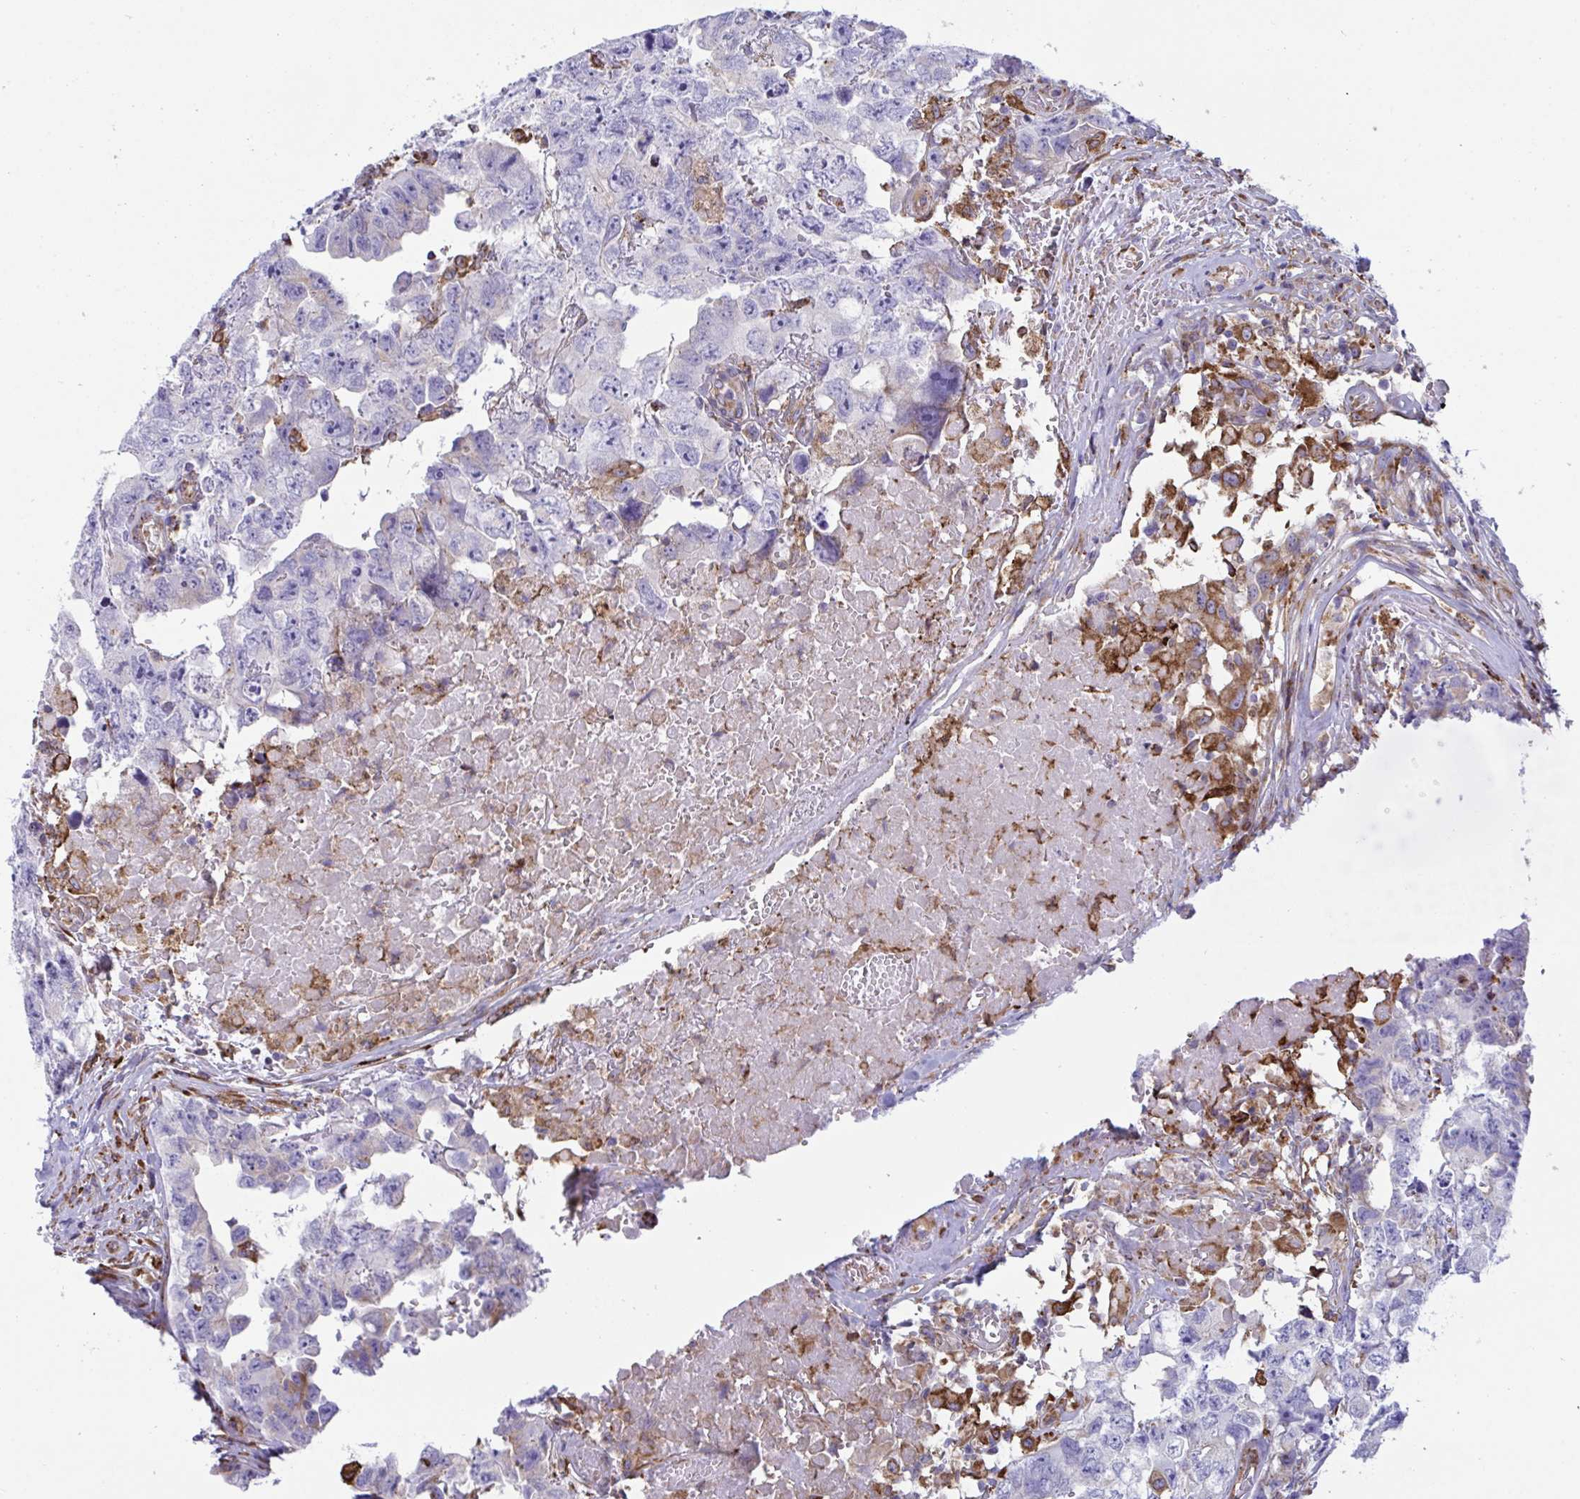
{"staining": {"intensity": "negative", "quantity": "none", "location": "none"}, "tissue": "testis cancer", "cell_type": "Tumor cells", "image_type": "cancer", "snomed": [{"axis": "morphology", "description": "Carcinoma, Embryonal, NOS"}, {"axis": "topography", "description": "Testis"}], "caption": "Testis cancer (embryonal carcinoma) stained for a protein using IHC reveals no positivity tumor cells.", "gene": "PEAK3", "patient": {"sex": "male", "age": 22}}